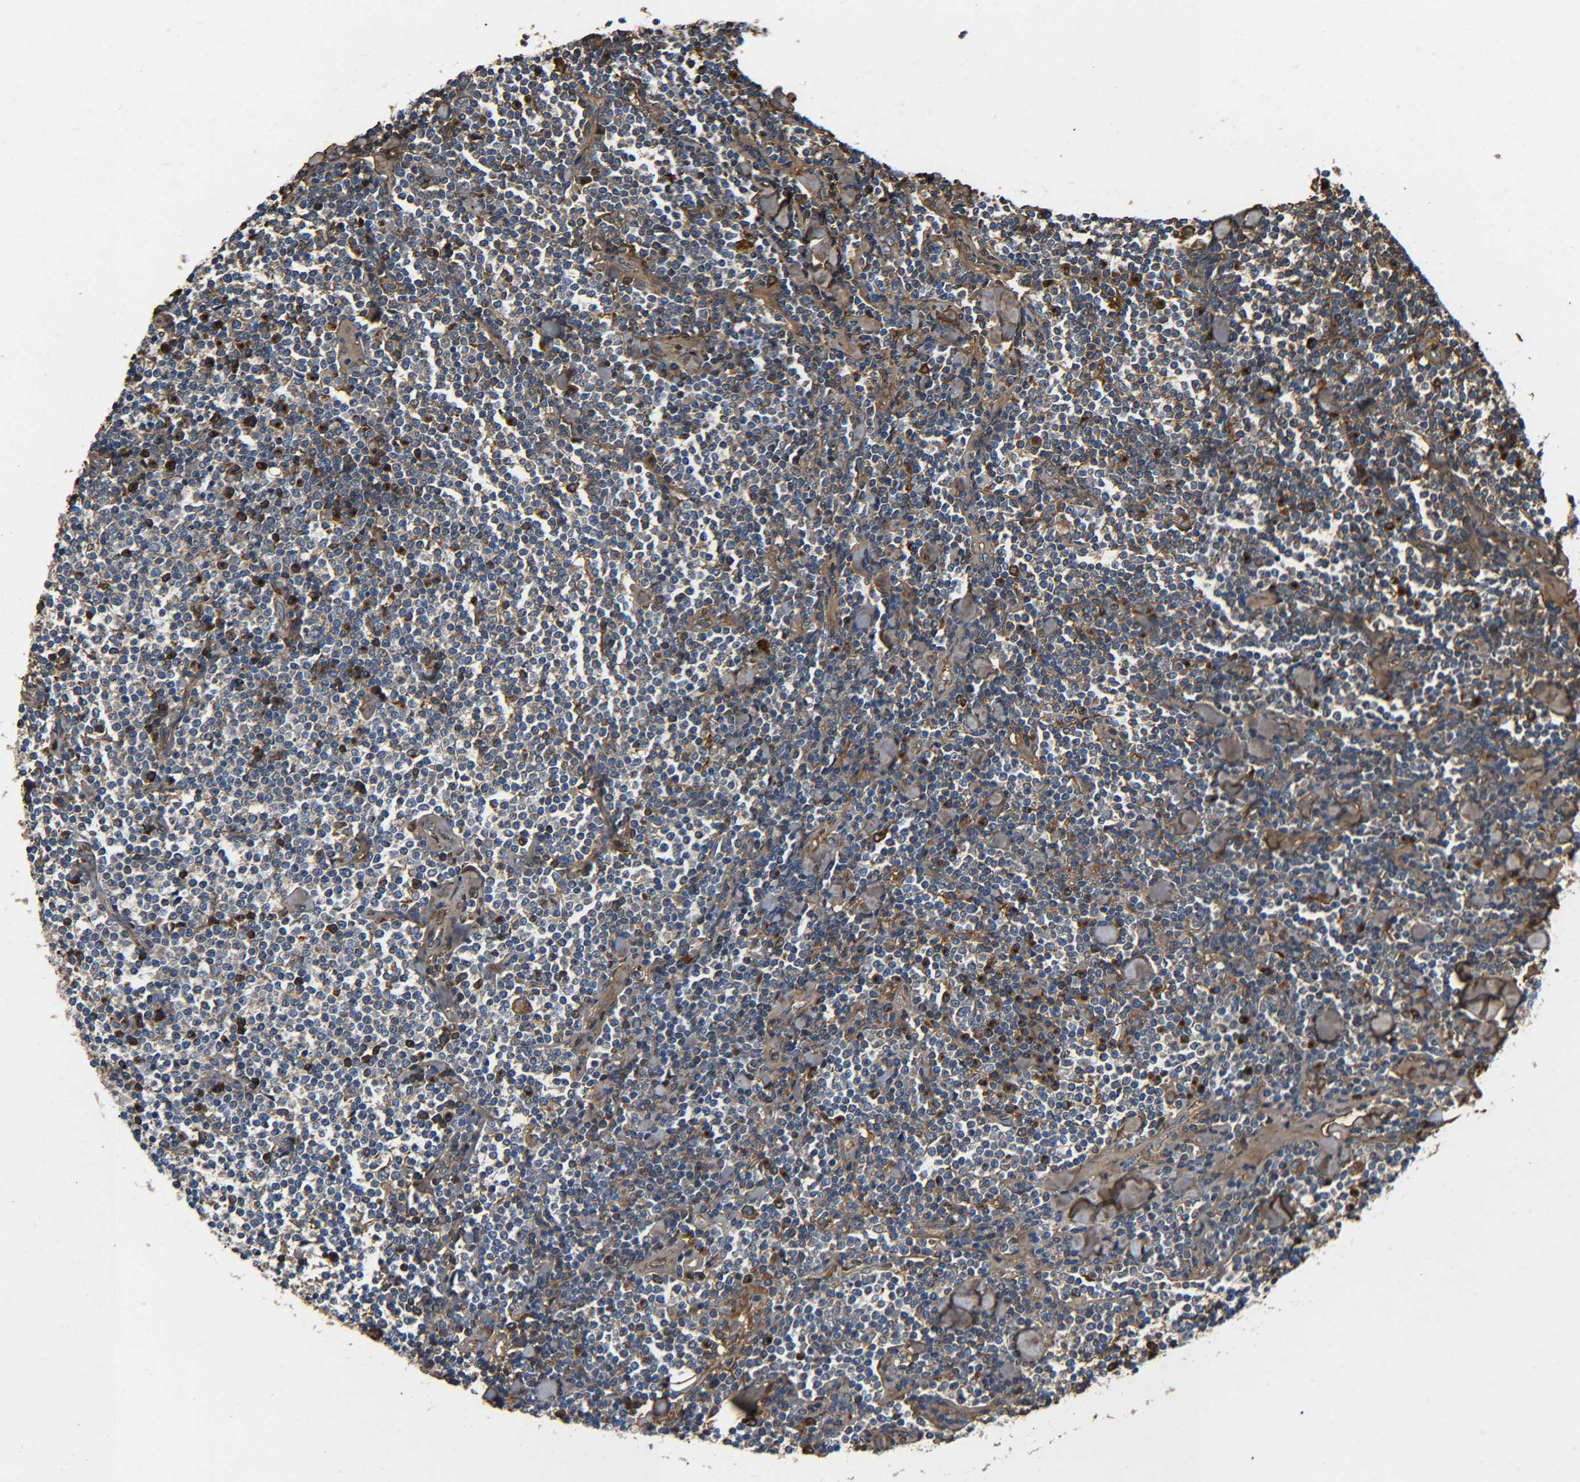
{"staining": {"intensity": "moderate", "quantity": "<25%", "location": "cytoplasmic/membranous"}, "tissue": "lymphoma", "cell_type": "Tumor cells", "image_type": "cancer", "snomed": [{"axis": "morphology", "description": "Malignant lymphoma, non-Hodgkin's type, Low grade"}, {"axis": "topography", "description": "Soft tissue"}], "caption": "Brown immunohistochemical staining in human low-grade malignant lymphoma, non-Hodgkin's type demonstrates moderate cytoplasmic/membranous expression in approximately <25% of tumor cells.", "gene": "RAB1B", "patient": {"sex": "male", "age": 92}}